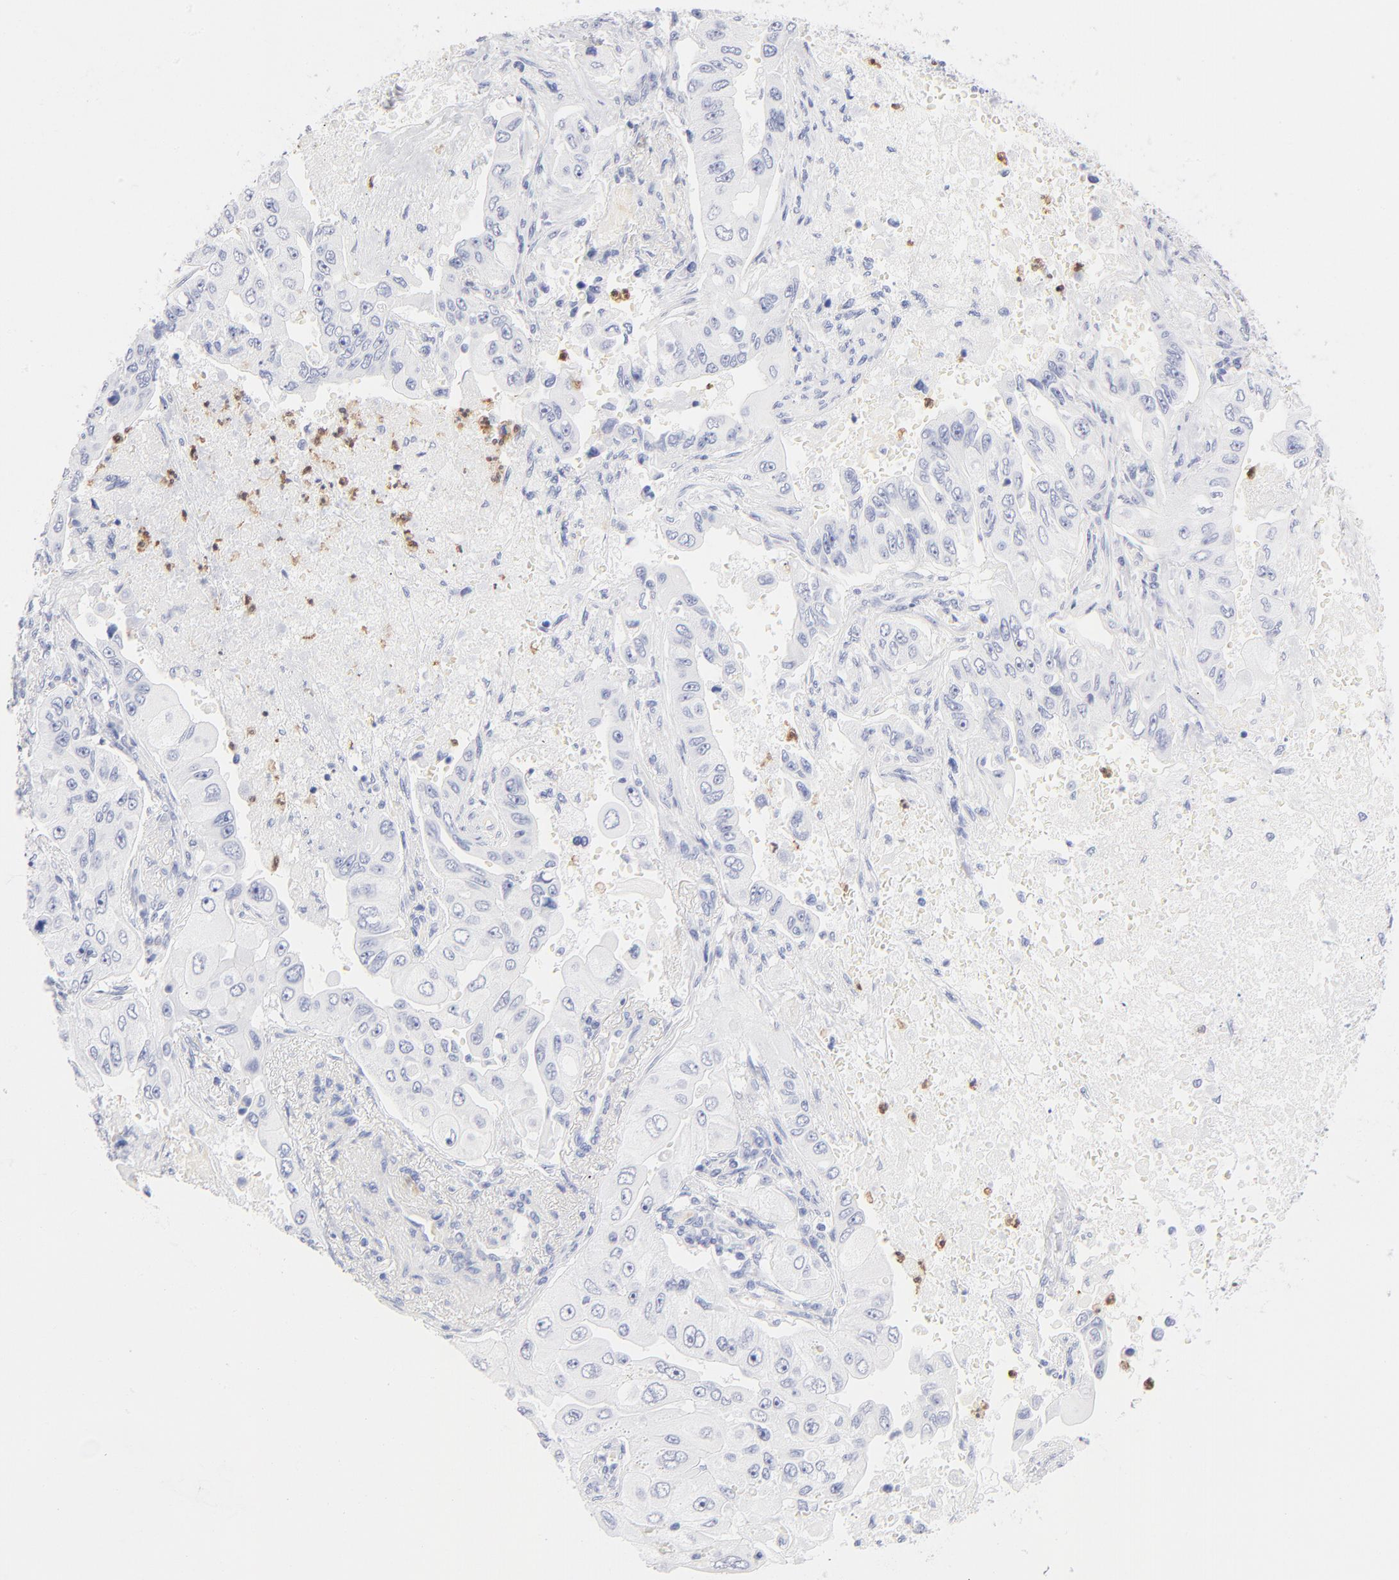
{"staining": {"intensity": "negative", "quantity": "none", "location": "none"}, "tissue": "lung cancer", "cell_type": "Tumor cells", "image_type": "cancer", "snomed": [{"axis": "morphology", "description": "Adenocarcinoma, NOS"}, {"axis": "topography", "description": "Lung"}], "caption": "The IHC histopathology image has no significant expression in tumor cells of lung cancer tissue.", "gene": "ARG1", "patient": {"sex": "male", "age": 84}}